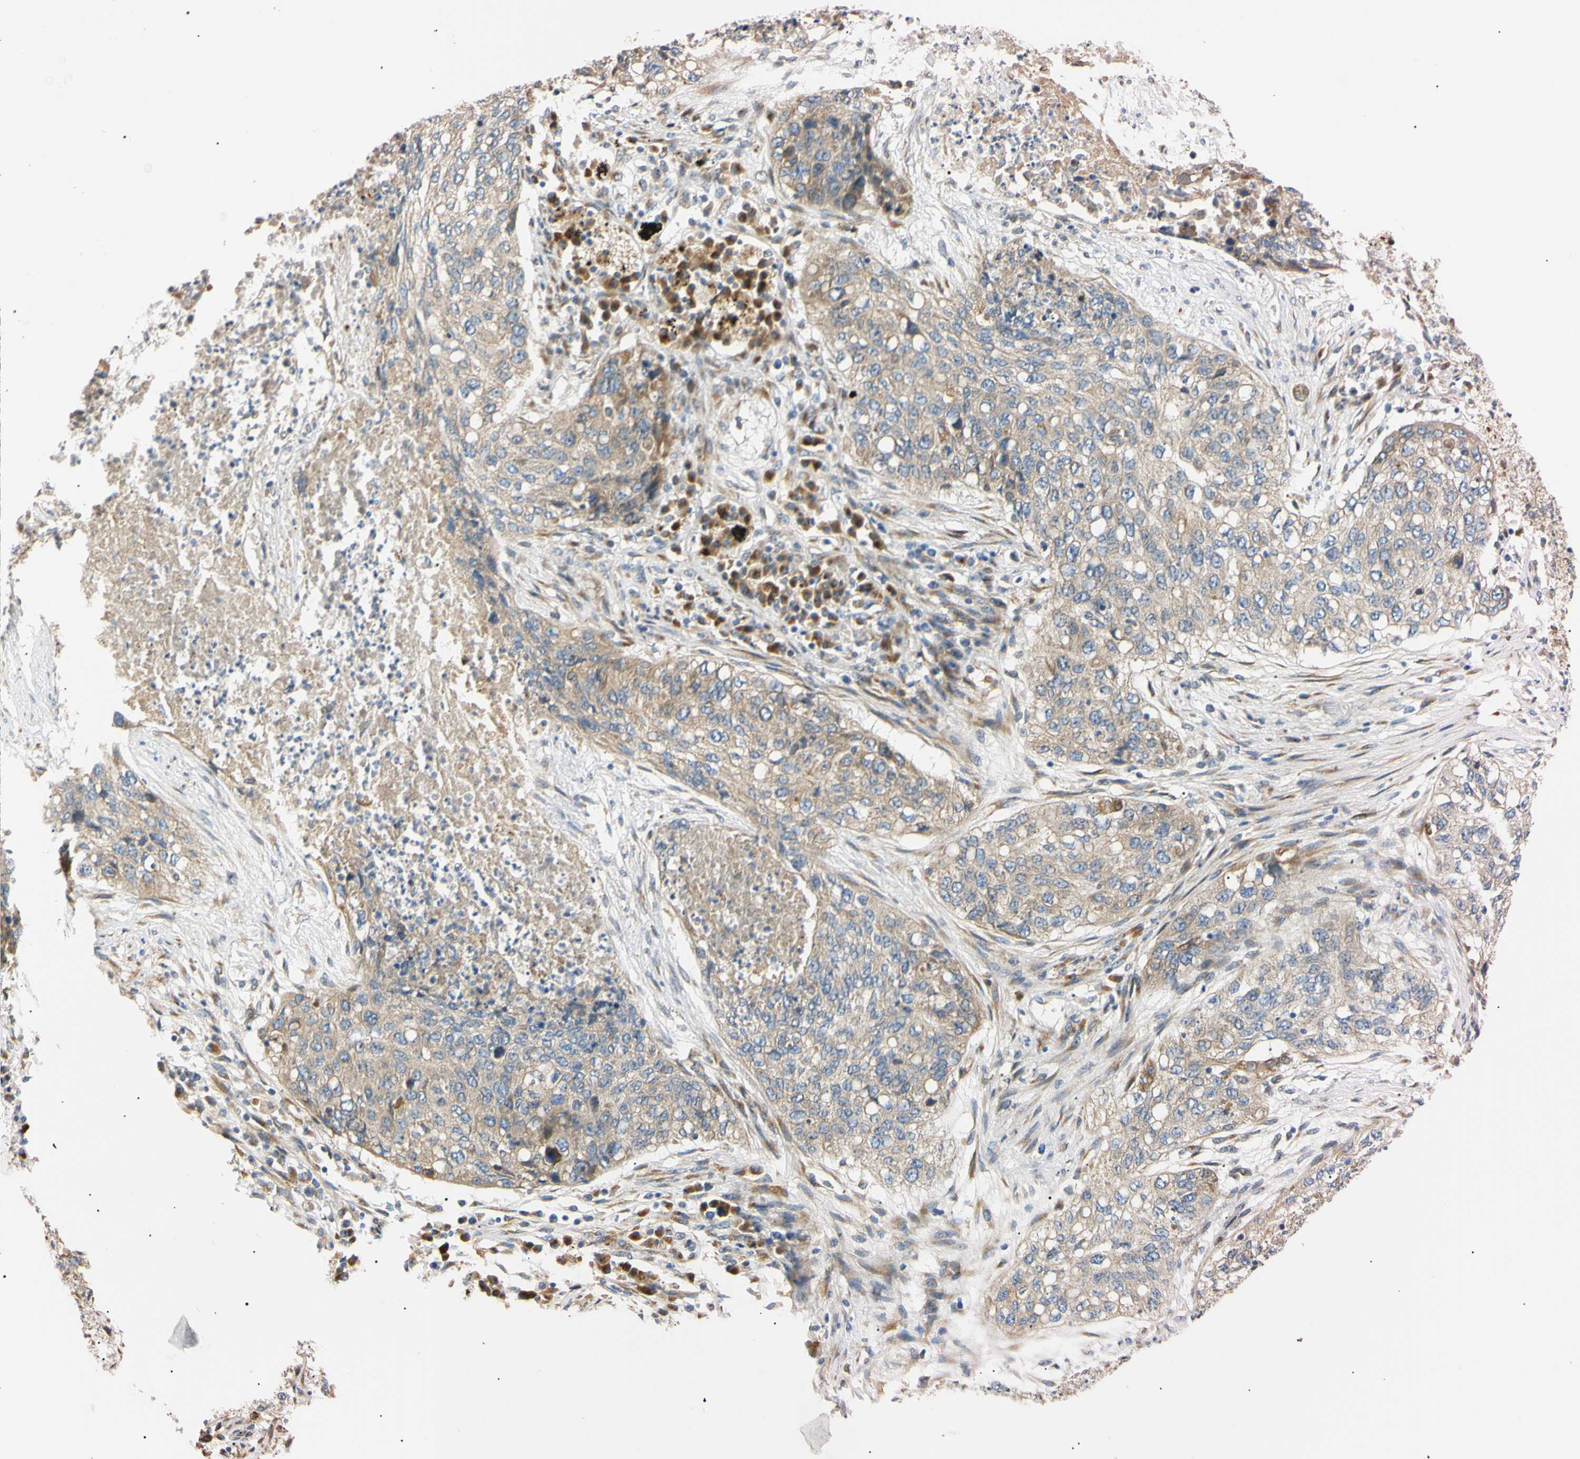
{"staining": {"intensity": "weak", "quantity": ">75%", "location": "cytoplasmic/membranous"}, "tissue": "lung cancer", "cell_type": "Tumor cells", "image_type": "cancer", "snomed": [{"axis": "morphology", "description": "Squamous cell carcinoma, NOS"}, {"axis": "topography", "description": "Lung"}], "caption": "Immunohistochemistry (DAB) staining of human squamous cell carcinoma (lung) displays weak cytoplasmic/membranous protein expression in approximately >75% of tumor cells.", "gene": "IER3IP1", "patient": {"sex": "female", "age": 63}}